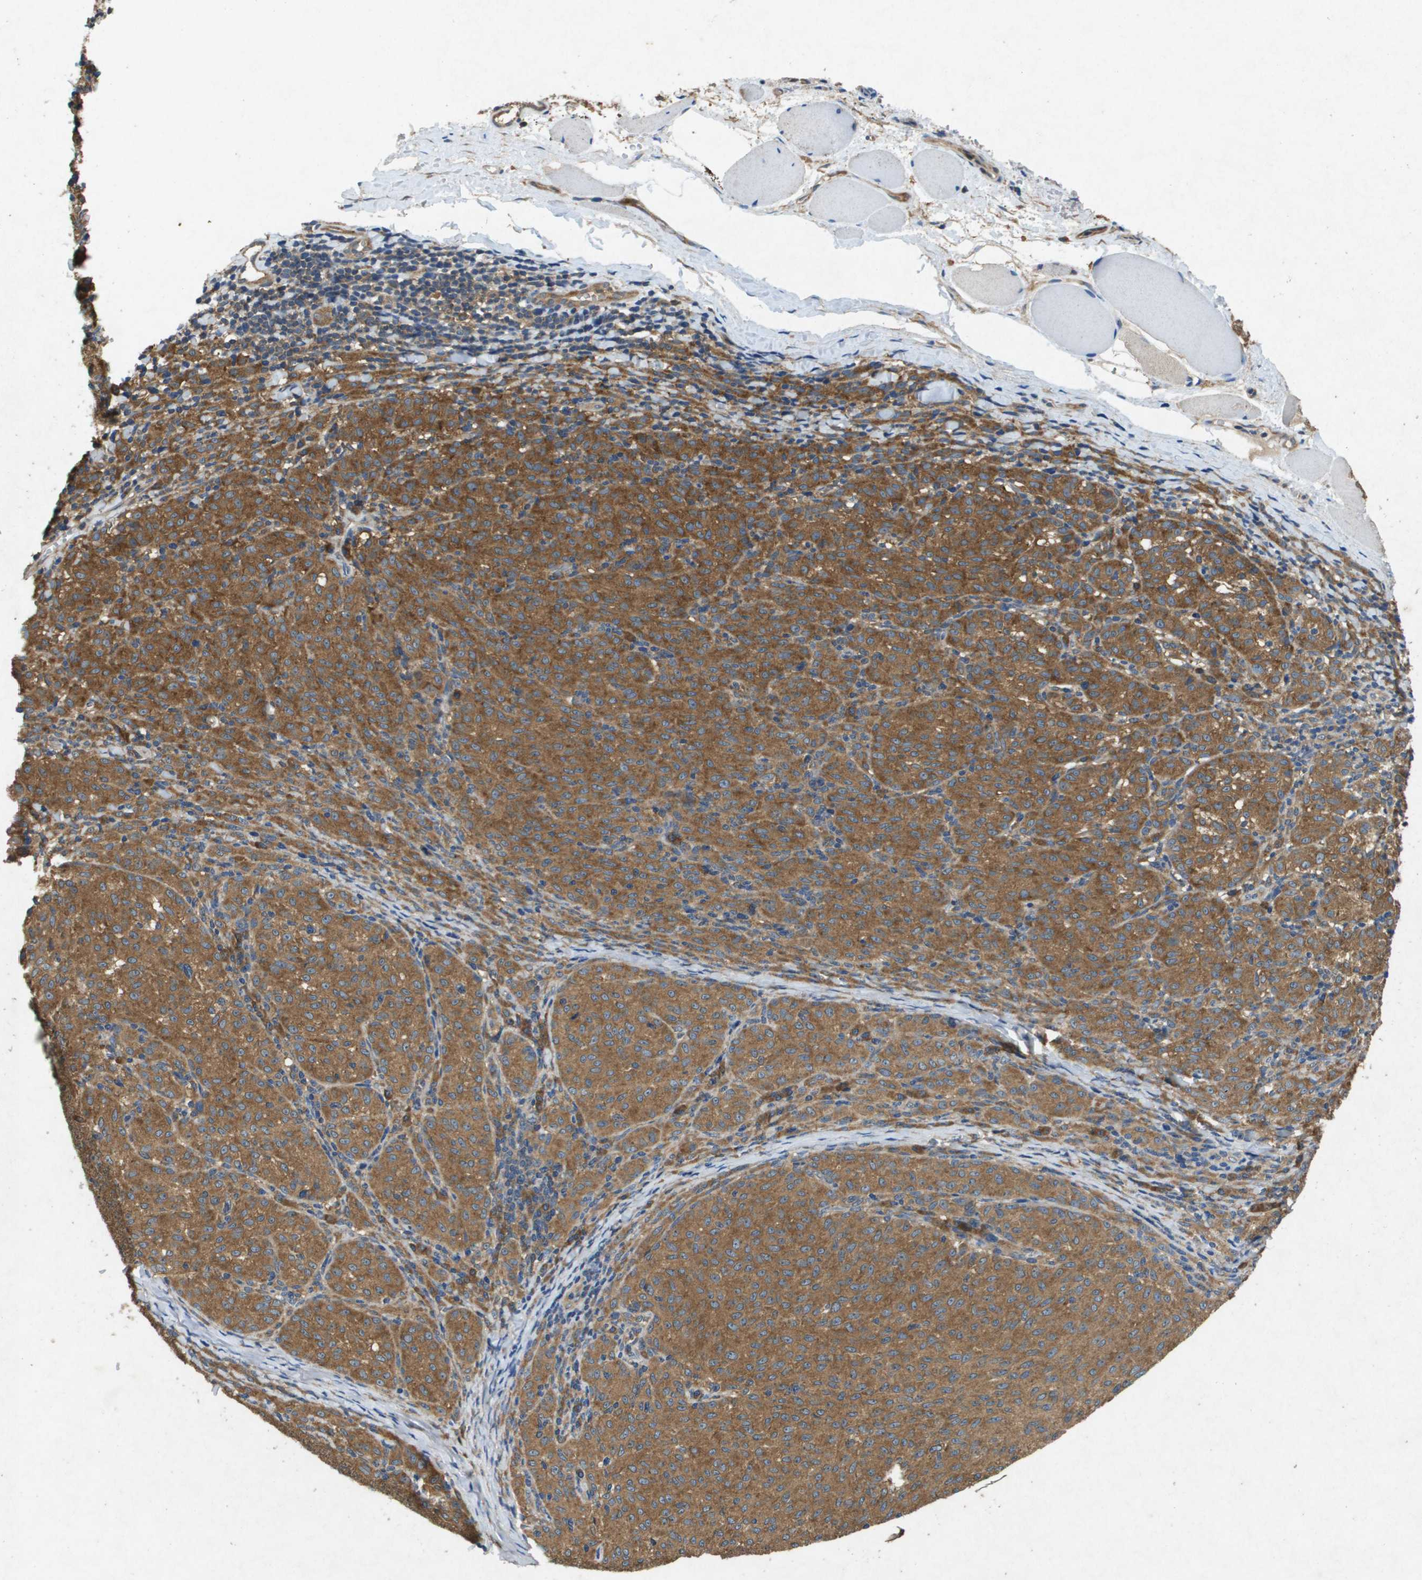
{"staining": {"intensity": "moderate", "quantity": ">75%", "location": "cytoplasmic/membranous"}, "tissue": "melanoma", "cell_type": "Tumor cells", "image_type": "cancer", "snomed": [{"axis": "morphology", "description": "Malignant melanoma, NOS"}, {"axis": "topography", "description": "Skin"}], "caption": "Protein analysis of melanoma tissue shows moderate cytoplasmic/membranous staining in approximately >75% of tumor cells.", "gene": "PTPRT", "patient": {"sex": "female", "age": 72}}